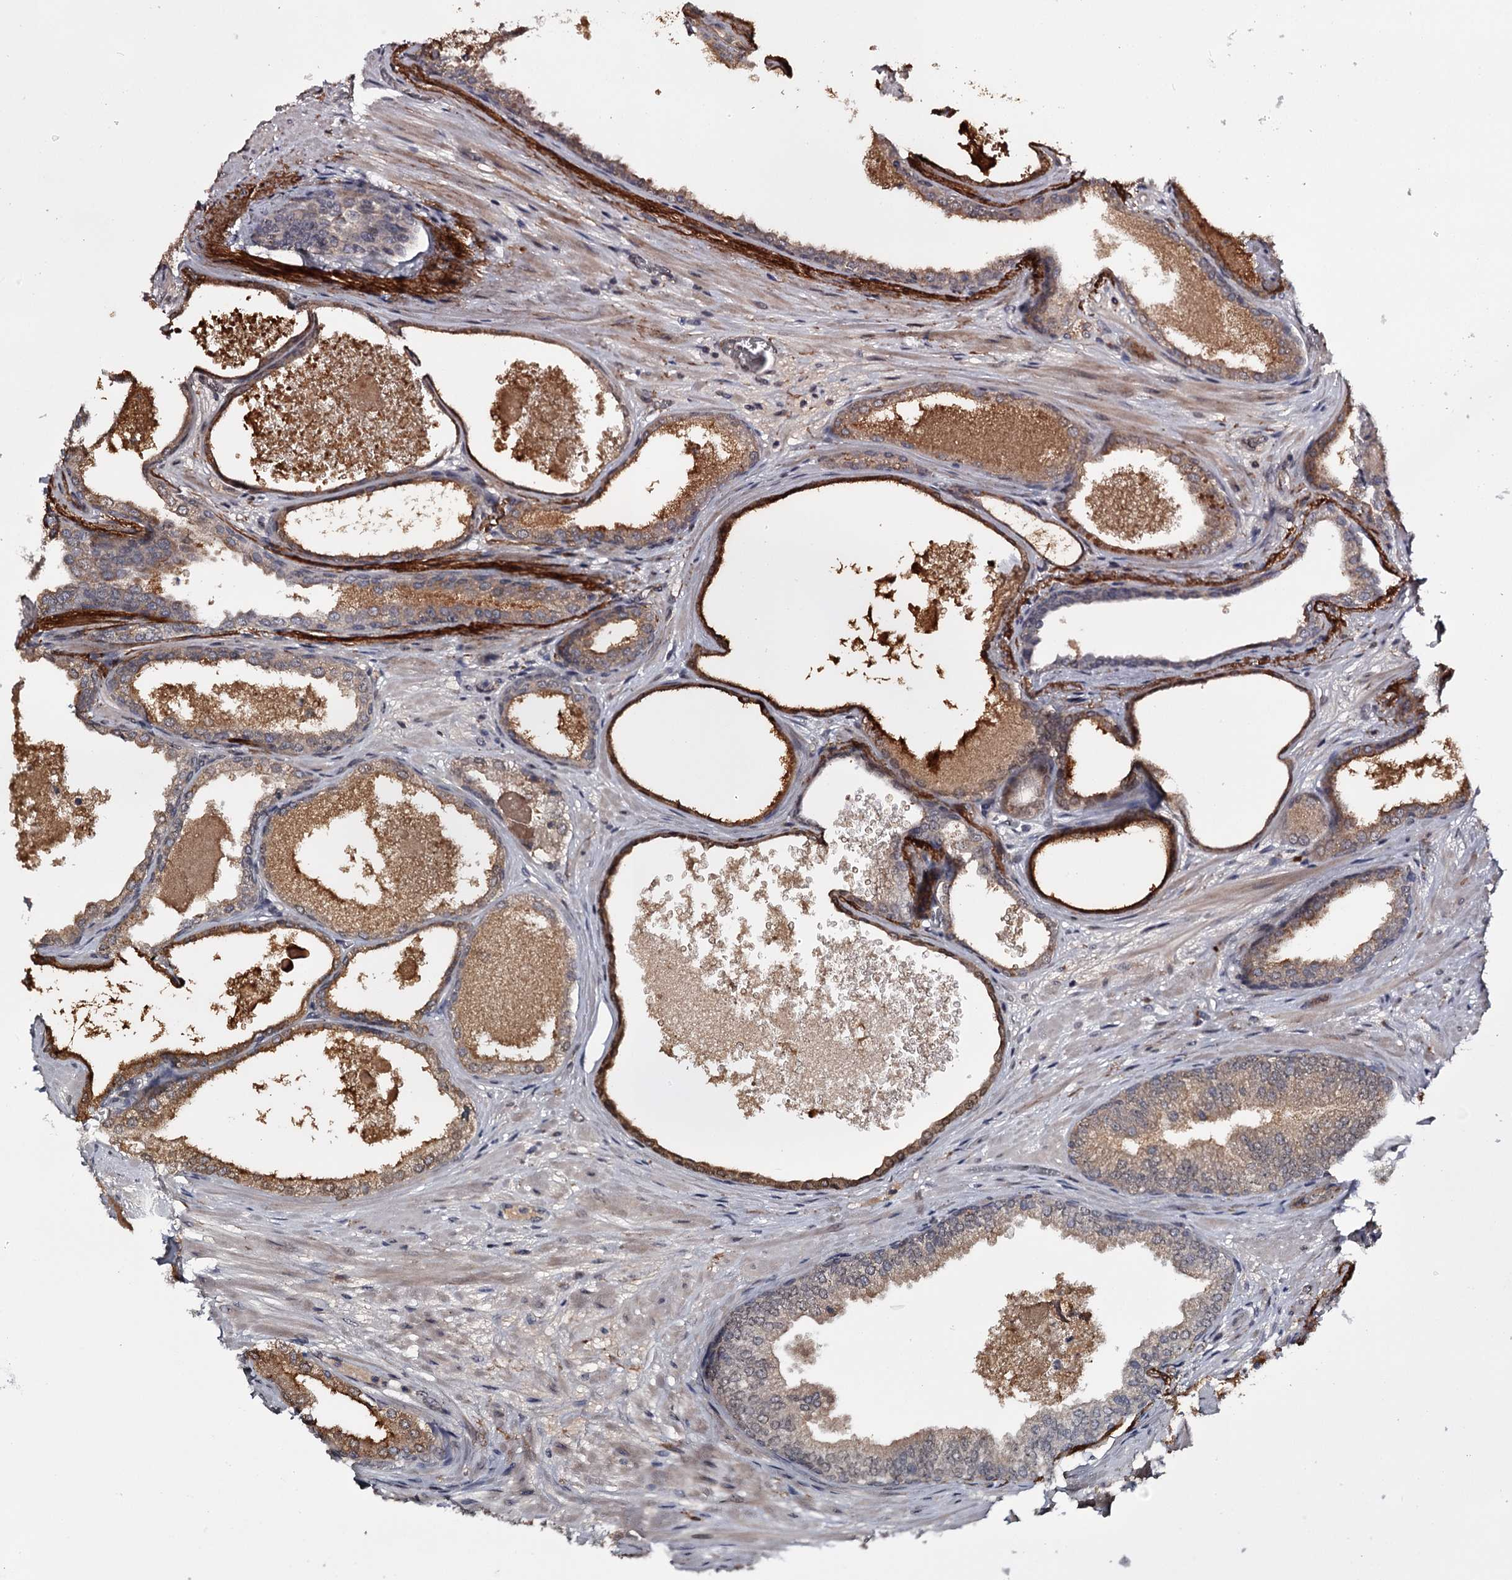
{"staining": {"intensity": "moderate", "quantity": "<25%", "location": "cytoplasmic/membranous"}, "tissue": "prostate cancer", "cell_type": "Tumor cells", "image_type": "cancer", "snomed": [{"axis": "morphology", "description": "Adenocarcinoma, High grade"}, {"axis": "topography", "description": "Prostate"}], "caption": "Prostate high-grade adenocarcinoma was stained to show a protein in brown. There is low levels of moderate cytoplasmic/membranous positivity in about <25% of tumor cells.", "gene": "CWF19L2", "patient": {"sex": "male", "age": 59}}